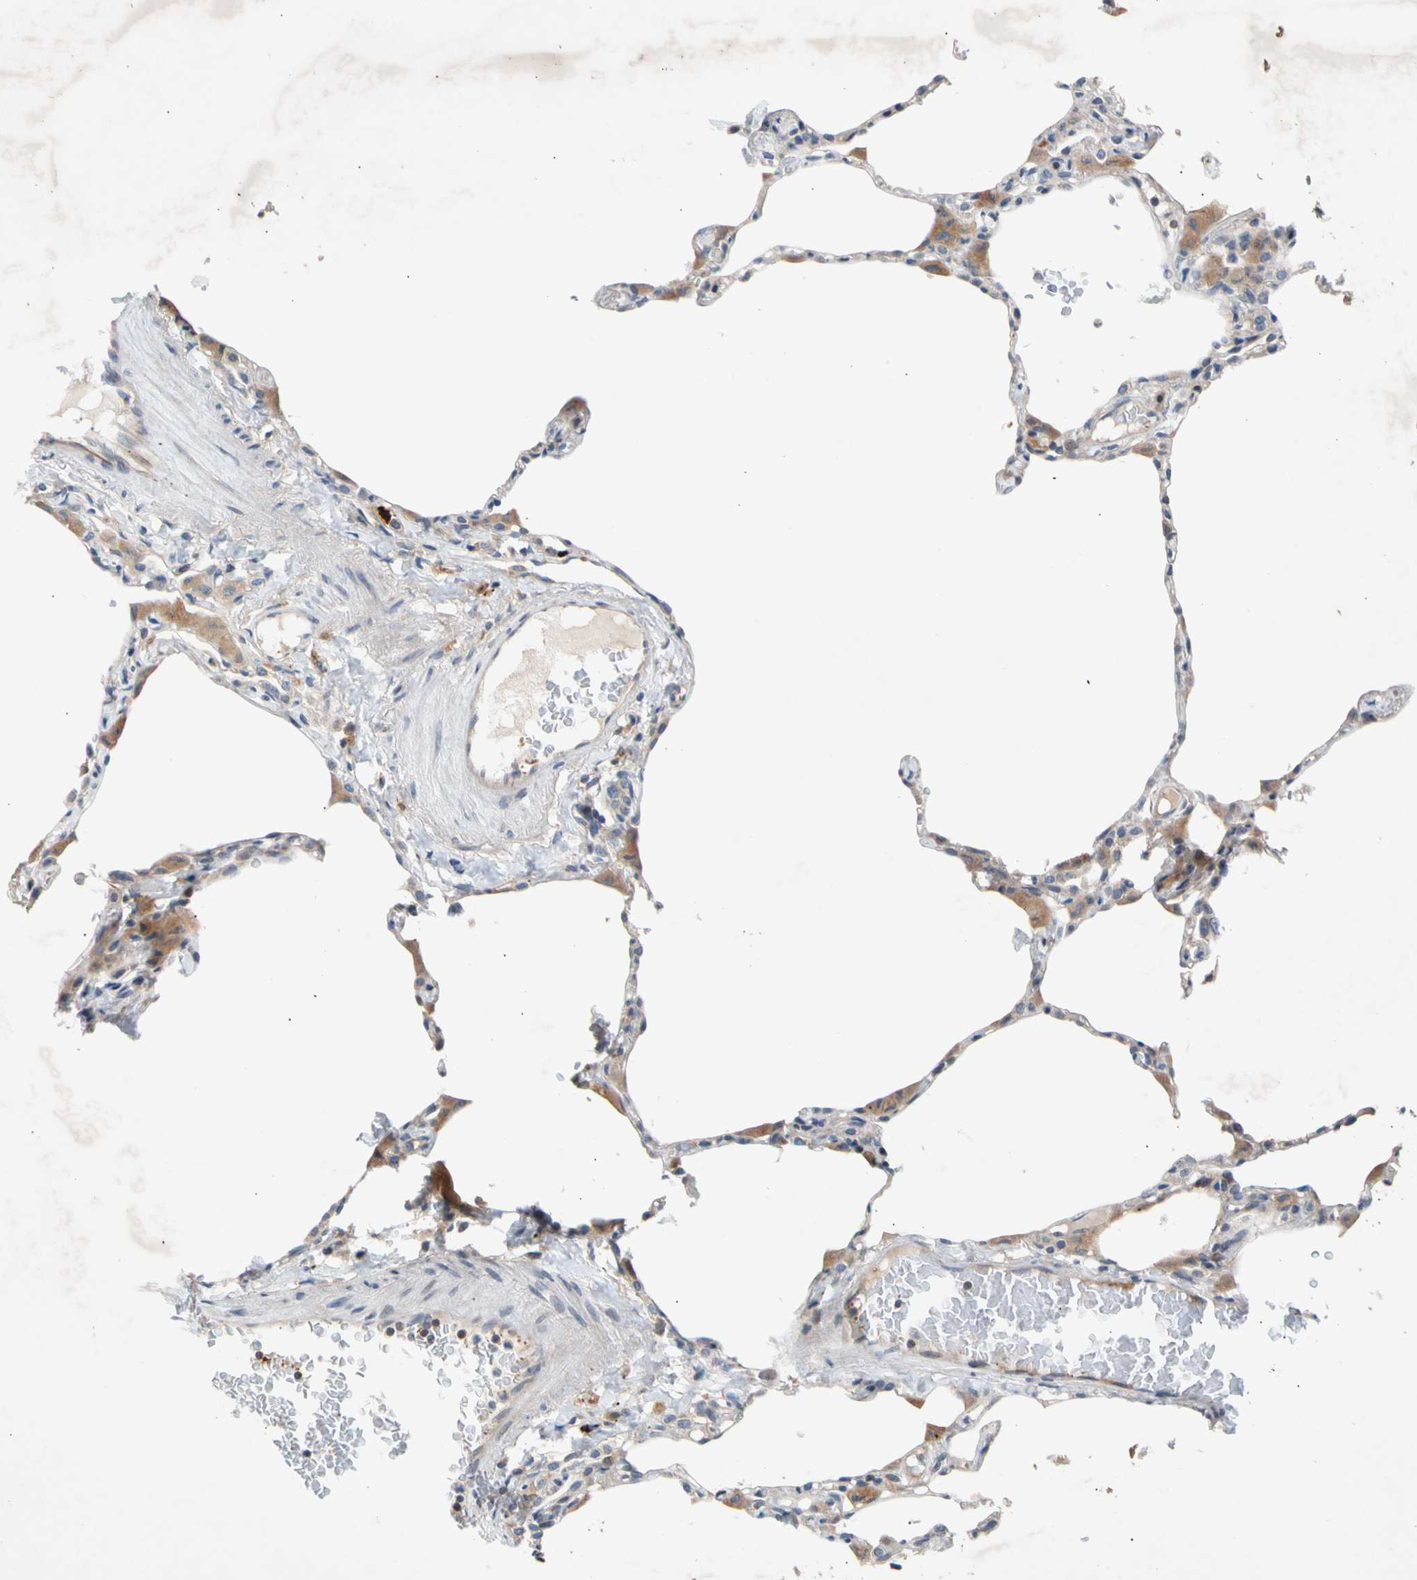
{"staining": {"intensity": "negative", "quantity": "none", "location": "none"}, "tissue": "lung", "cell_type": "Alveolar cells", "image_type": "normal", "snomed": [{"axis": "morphology", "description": "Normal tissue, NOS"}, {"axis": "topography", "description": "Lung"}], "caption": "This is an IHC photomicrograph of normal lung. There is no expression in alveolar cells.", "gene": "CNST", "patient": {"sex": "female", "age": 49}}